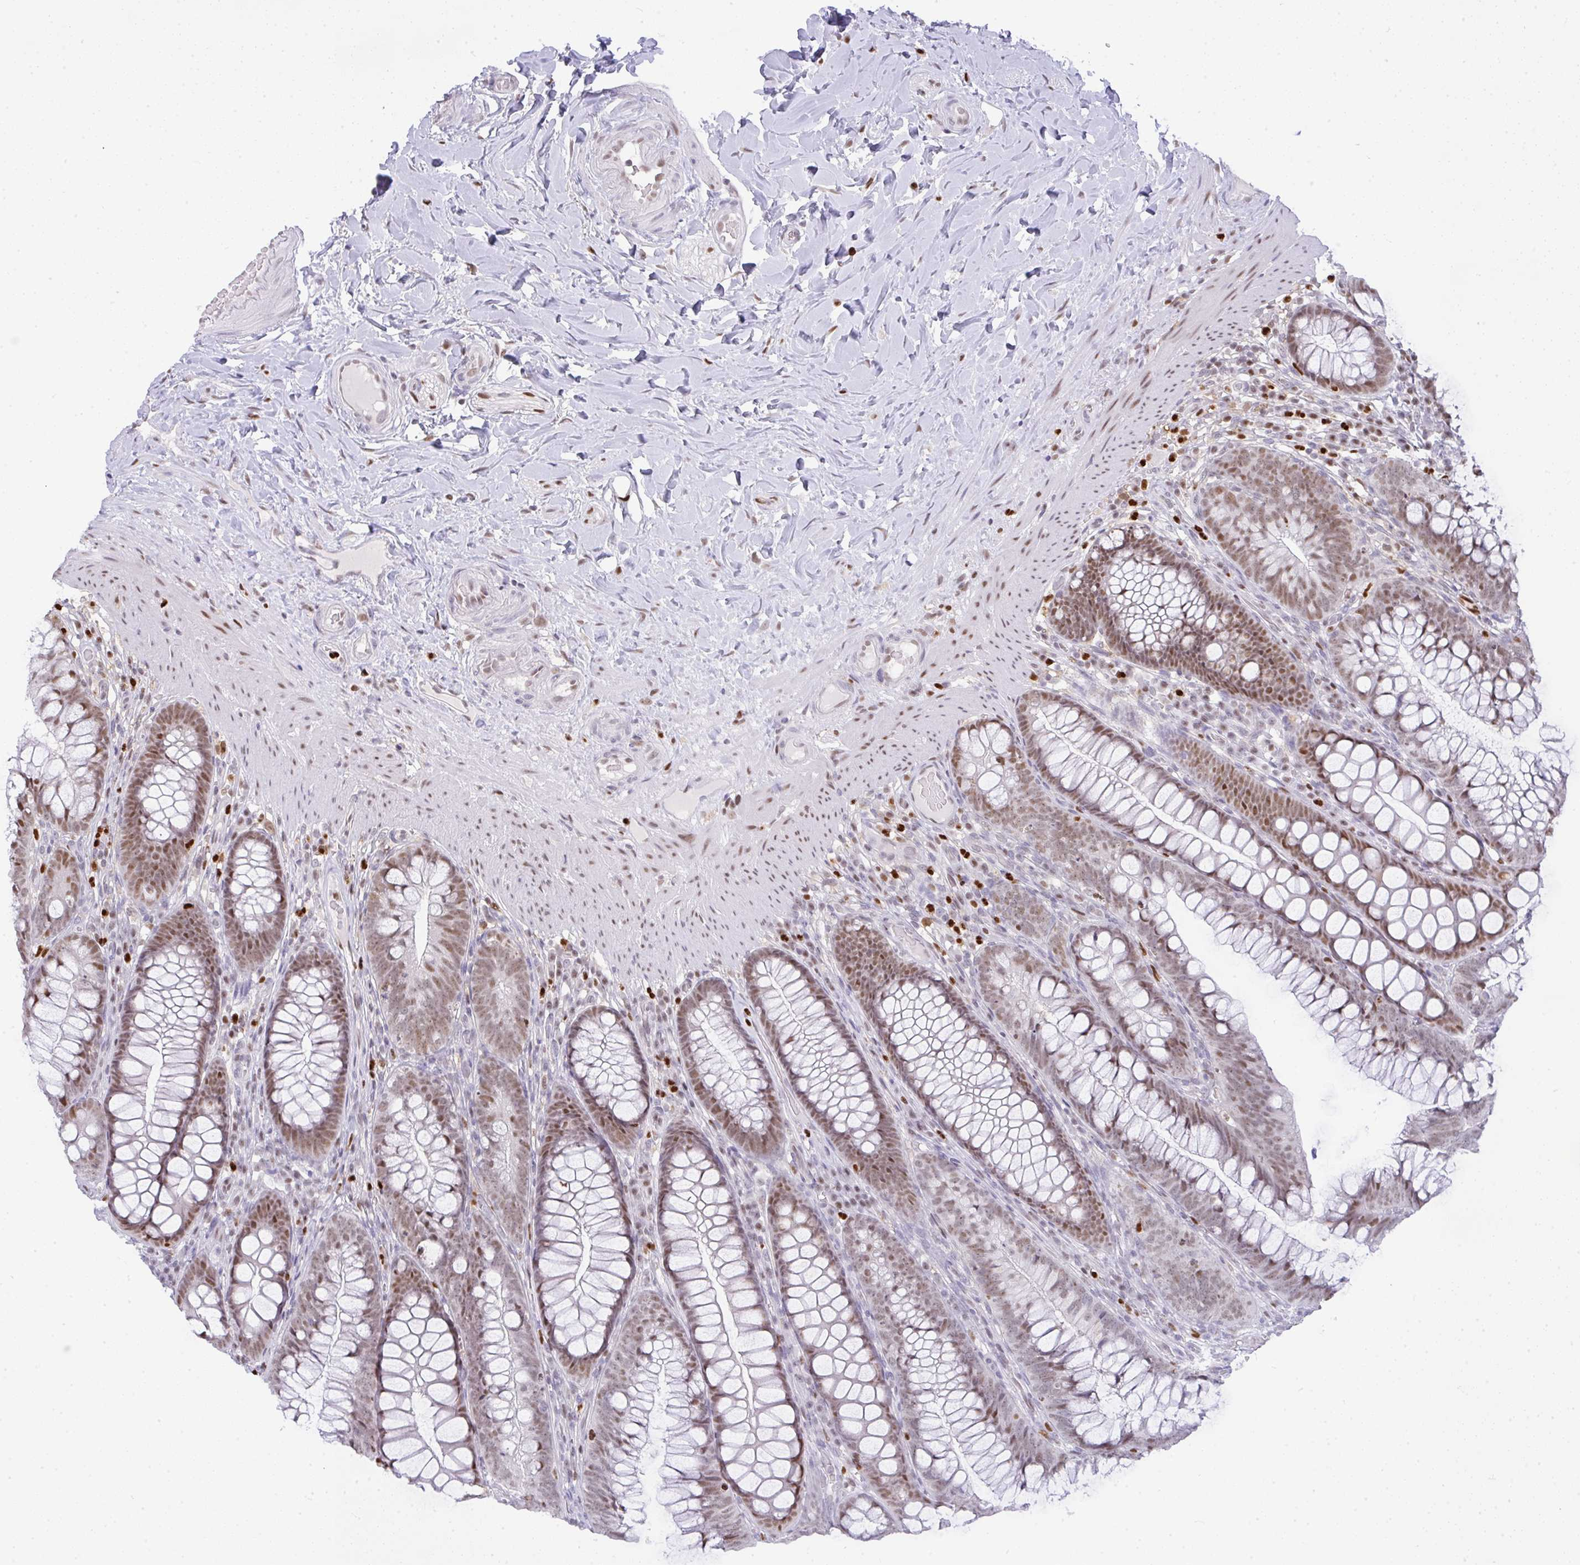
{"staining": {"intensity": "weak", "quantity": "25%-75%", "location": "nuclear"}, "tissue": "colon", "cell_type": "Endothelial cells", "image_type": "normal", "snomed": [{"axis": "morphology", "description": "Normal tissue, NOS"}, {"axis": "morphology", "description": "Adenoma, NOS"}, {"axis": "topography", "description": "Soft tissue"}, {"axis": "topography", "description": "Colon"}], "caption": "Immunohistochemical staining of unremarkable human colon displays low levels of weak nuclear staining in approximately 25%-75% of endothelial cells.", "gene": "BBX", "patient": {"sex": "male", "age": 47}}